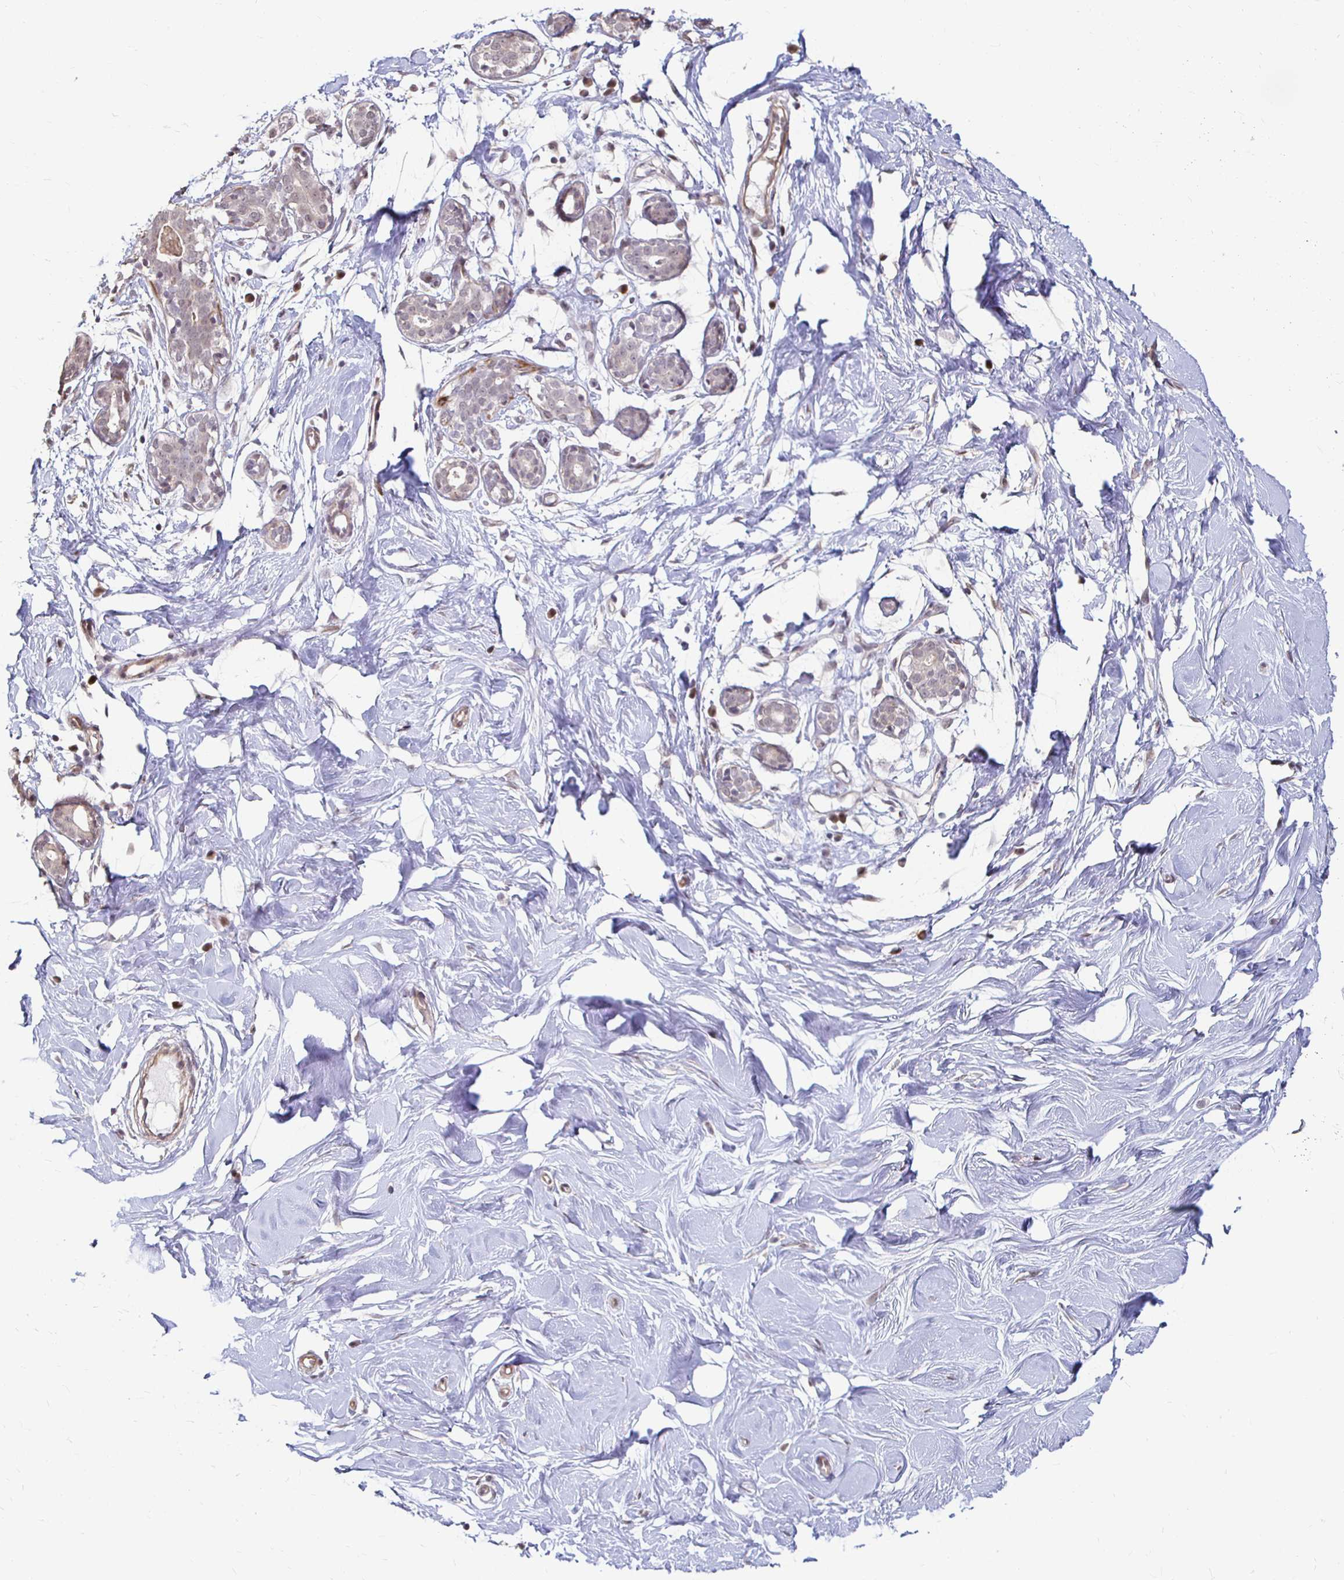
{"staining": {"intensity": "negative", "quantity": "none", "location": "none"}, "tissue": "breast", "cell_type": "Adipocytes", "image_type": "normal", "snomed": [{"axis": "morphology", "description": "Normal tissue, NOS"}, {"axis": "topography", "description": "Breast"}], "caption": "Immunohistochemical staining of normal human breast demonstrates no significant expression in adipocytes. (Immunohistochemistry (ihc), brightfield microscopy, high magnification).", "gene": "CAPN11", "patient": {"sex": "female", "age": 27}}